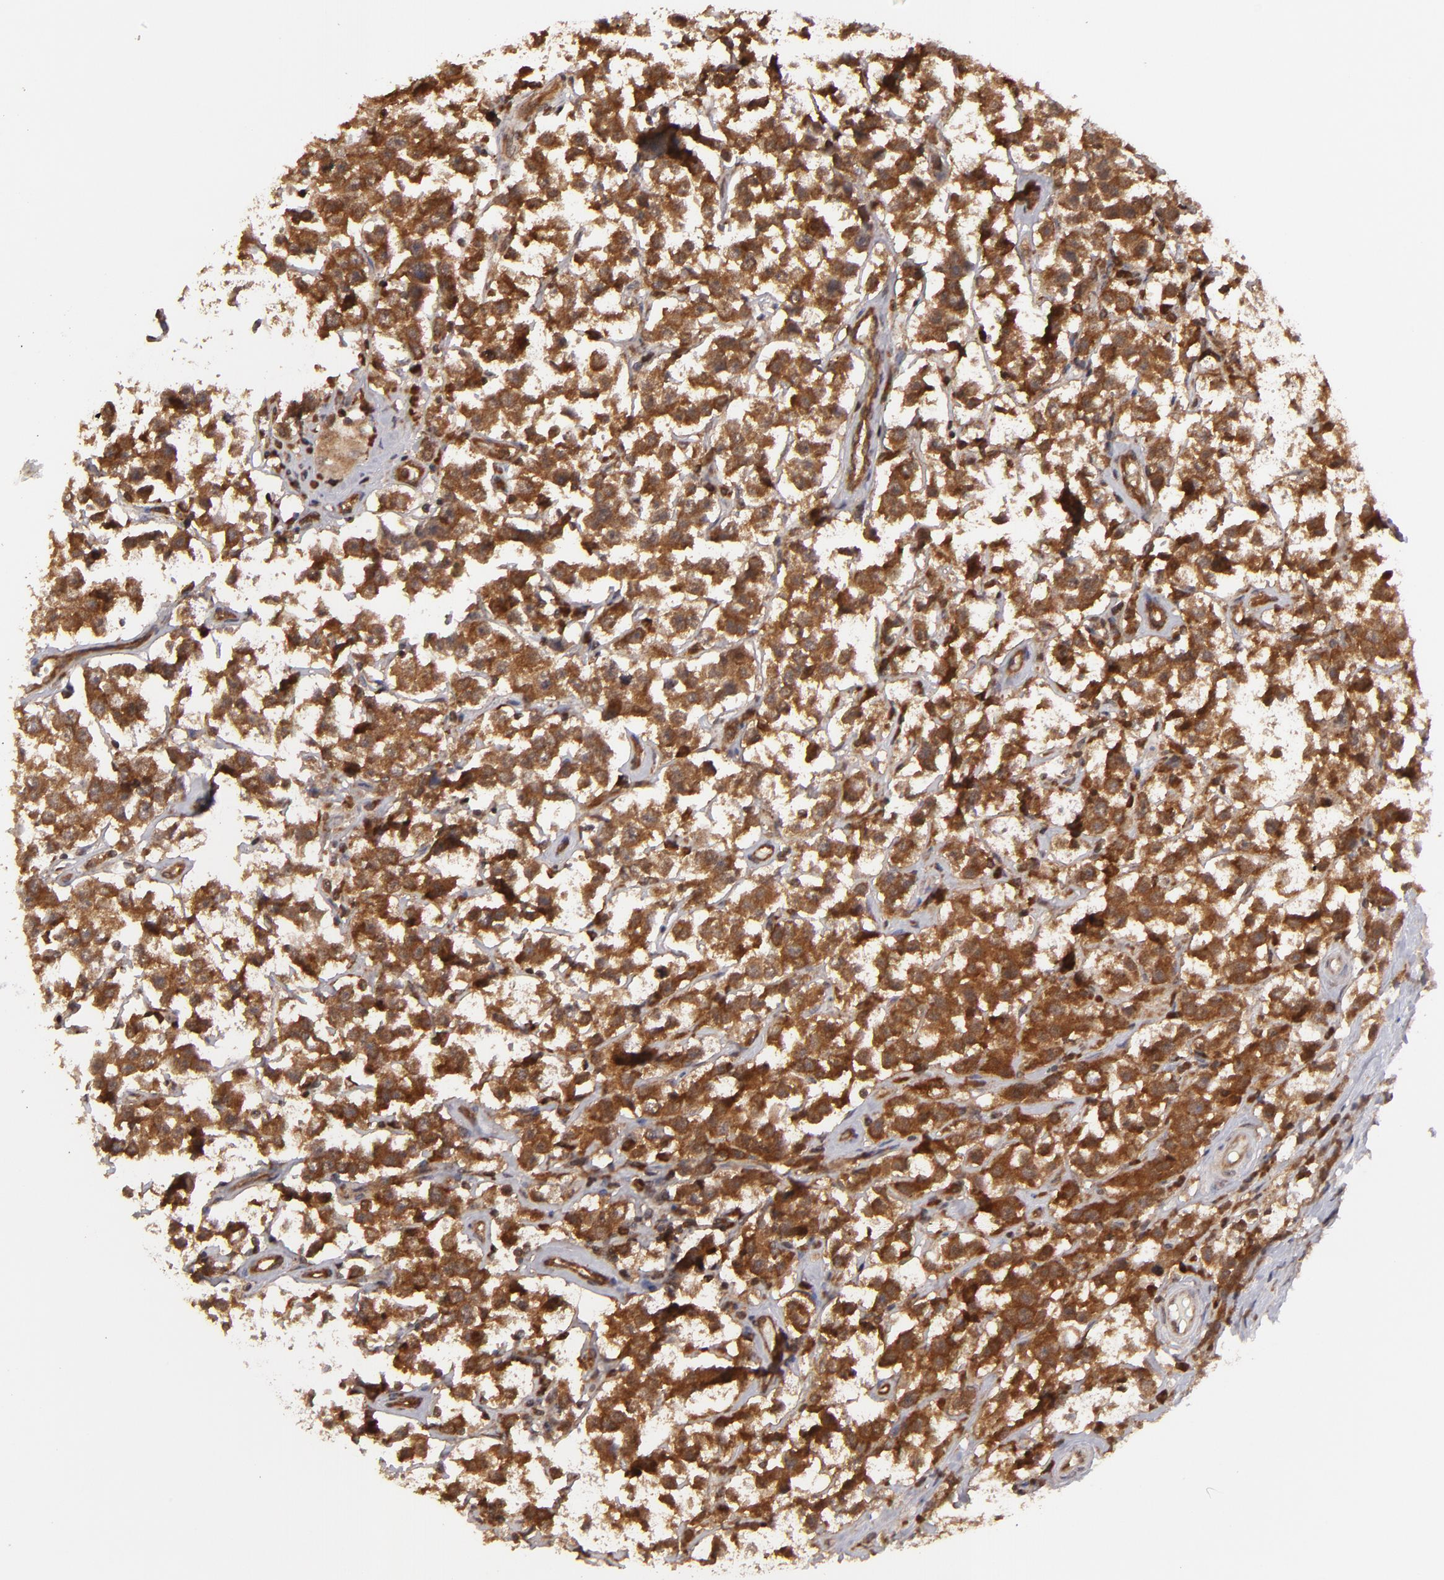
{"staining": {"intensity": "strong", "quantity": ">75%", "location": "cytoplasmic/membranous"}, "tissue": "testis cancer", "cell_type": "Tumor cells", "image_type": "cancer", "snomed": [{"axis": "morphology", "description": "Seminoma, NOS"}, {"axis": "topography", "description": "Testis"}], "caption": "A brown stain shows strong cytoplasmic/membranous expression of a protein in seminoma (testis) tumor cells.", "gene": "MAPK3", "patient": {"sex": "male", "age": 52}}